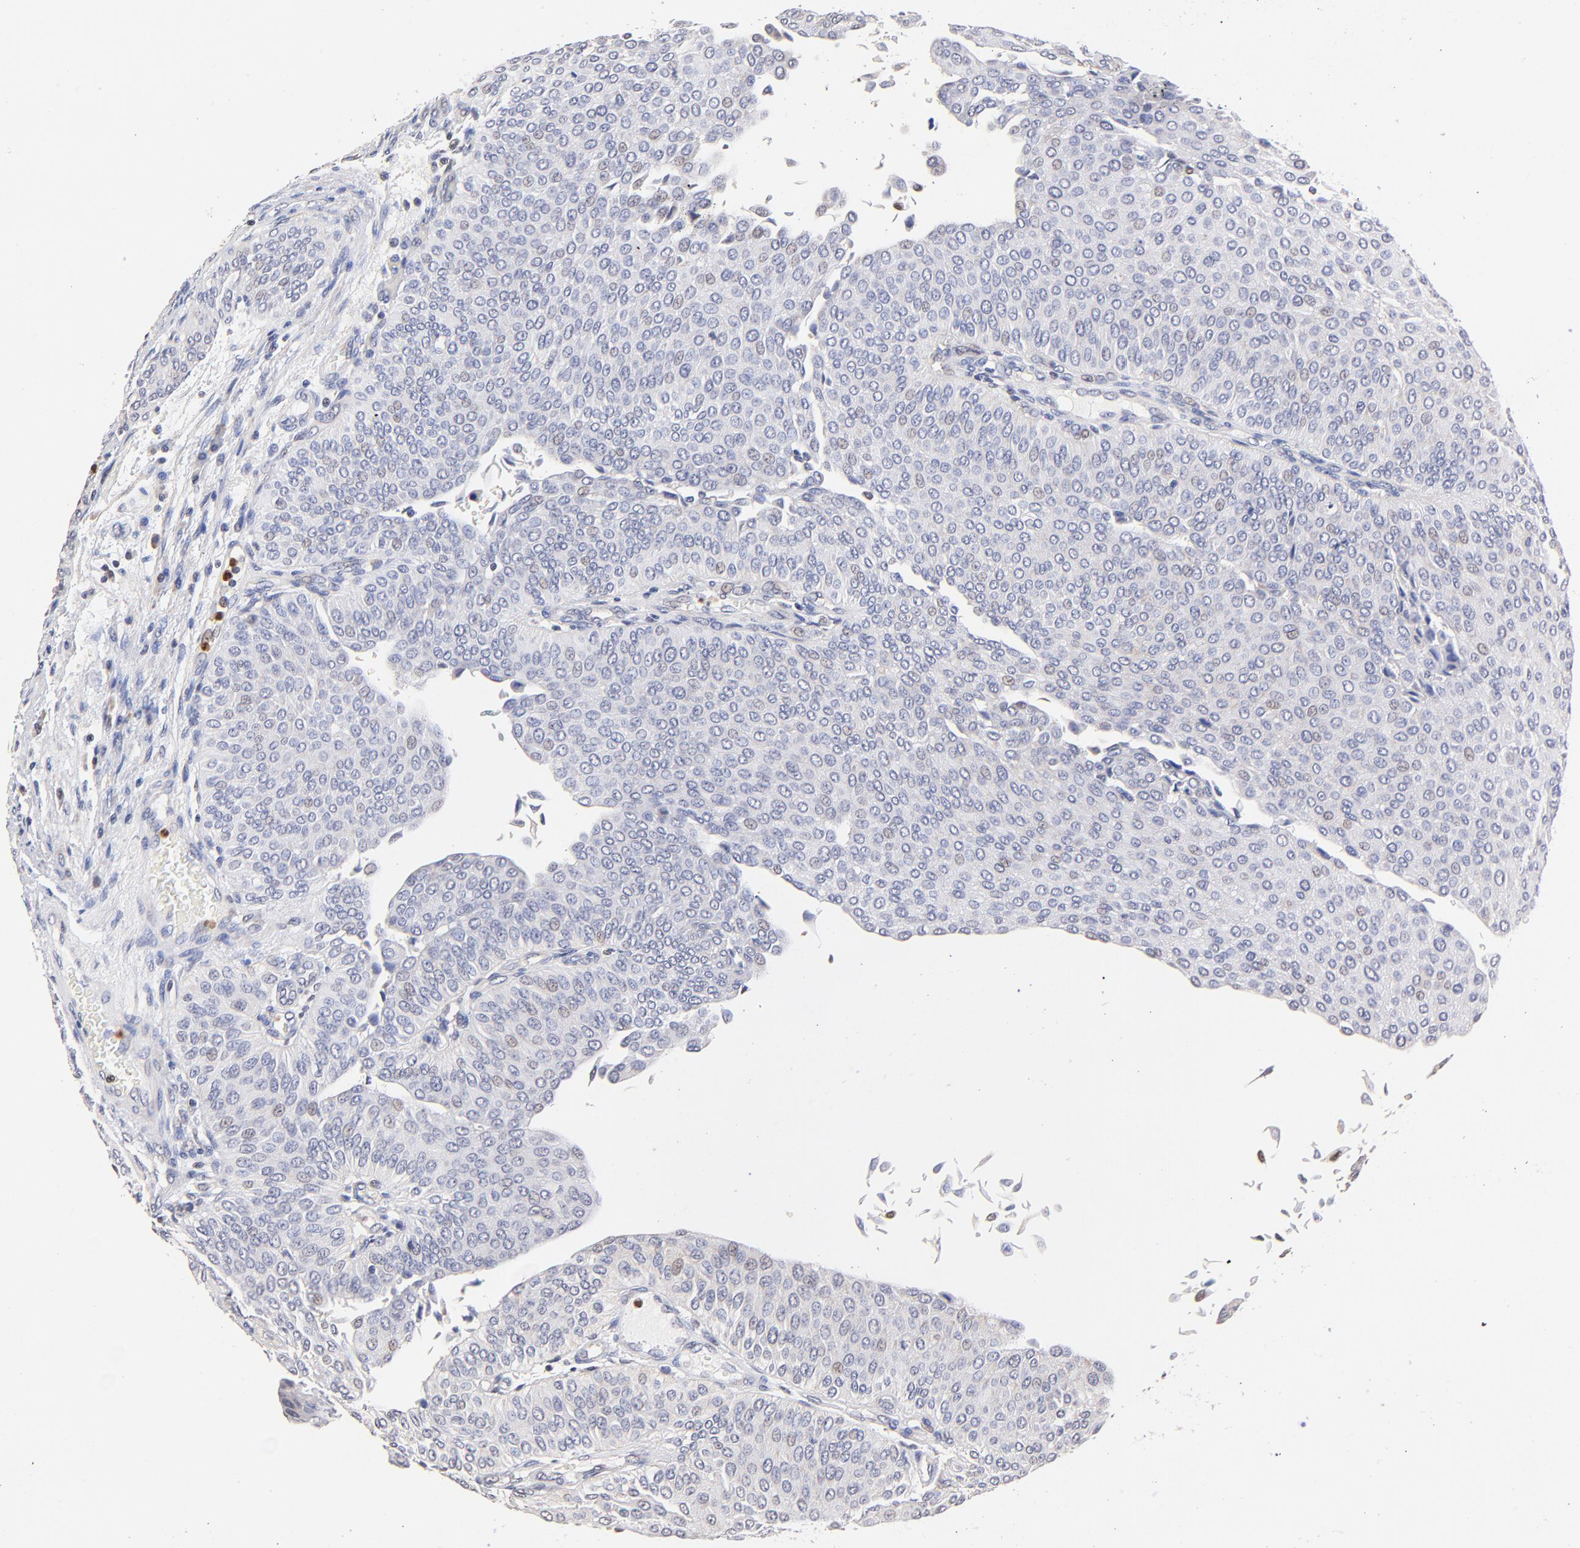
{"staining": {"intensity": "negative", "quantity": "none", "location": "none"}, "tissue": "urothelial cancer", "cell_type": "Tumor cells", "image_type": "cancer", "snomed": [{"axis": "morphology", "description": "Urothelial carcinoma, Low grade"}, {"axis": "topography", "description": "Urinary bladder"}], "caption": "High power microscopy histopathology image of an IHC micrograph of urothelial carcinoma (low-grade), revealing no significant expression in tumor cells.", "gene": "BBOF1", "patient": {"sex": "male", "age": 64}}